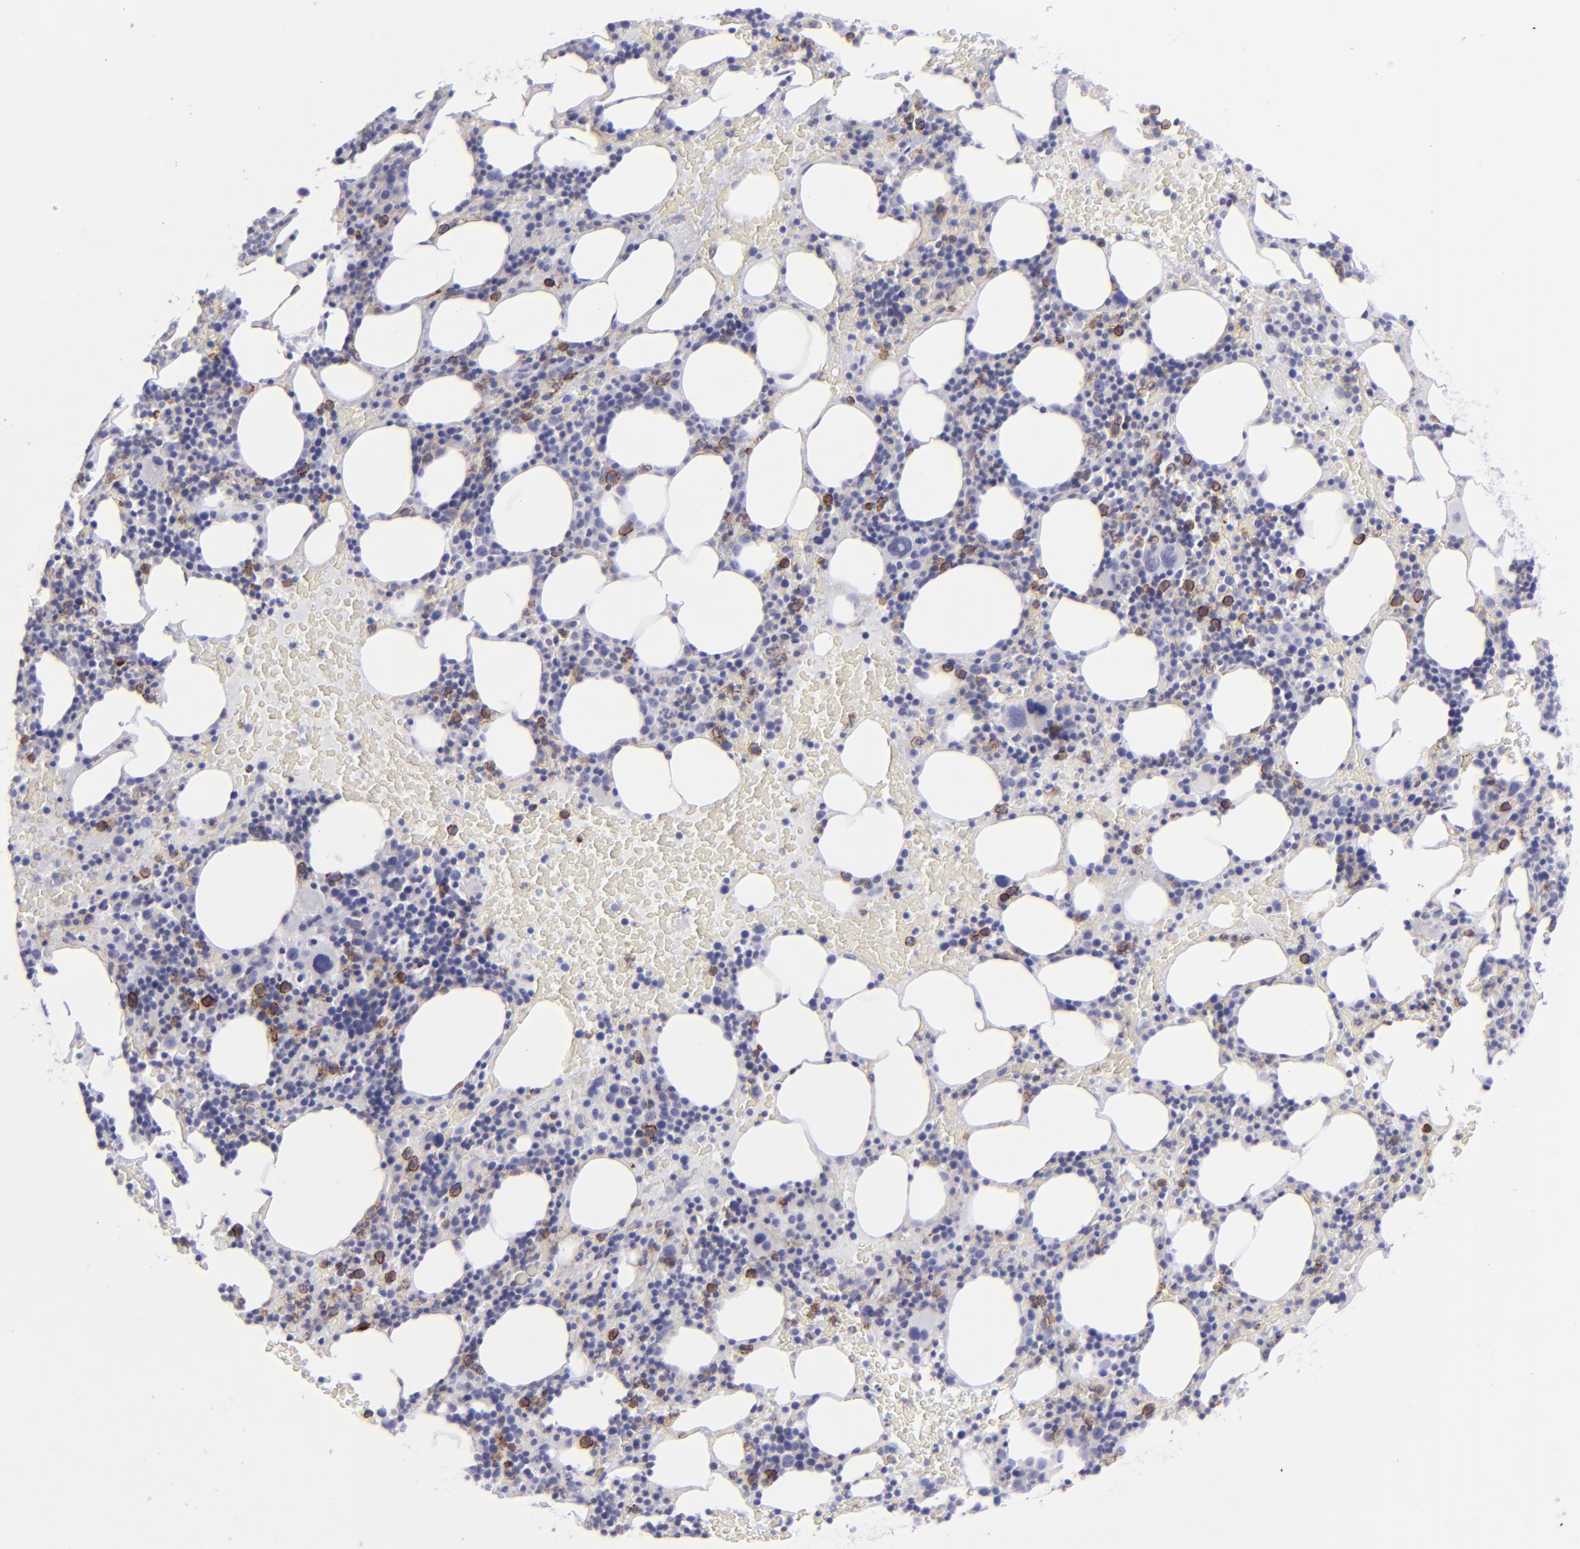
{"staining": {"intensity": "moderate", "quantity": "<25%", "location": "cytoplasmic/membranous"}, "tissue": "bone marrow", "cell_type": "Hematopoietic cells", "image_type": "normal", "snomed": [{"axis": "morphology", "description": "Normal tissue, NOS"}, {"axis": "topography", "description": "Bone marrow"}], "caption": "Hematopoietic cells reveal moderate cytoplasmic/membranous positivity in about <25% of cells in benign bone marrow. The staining is performed using DAB brown chromogen to label protein expression. The nuclei are counter-stained blue using hematoxylin.", "gene": "SELPLG", "patient": {"sex": "male", "age": 86}}